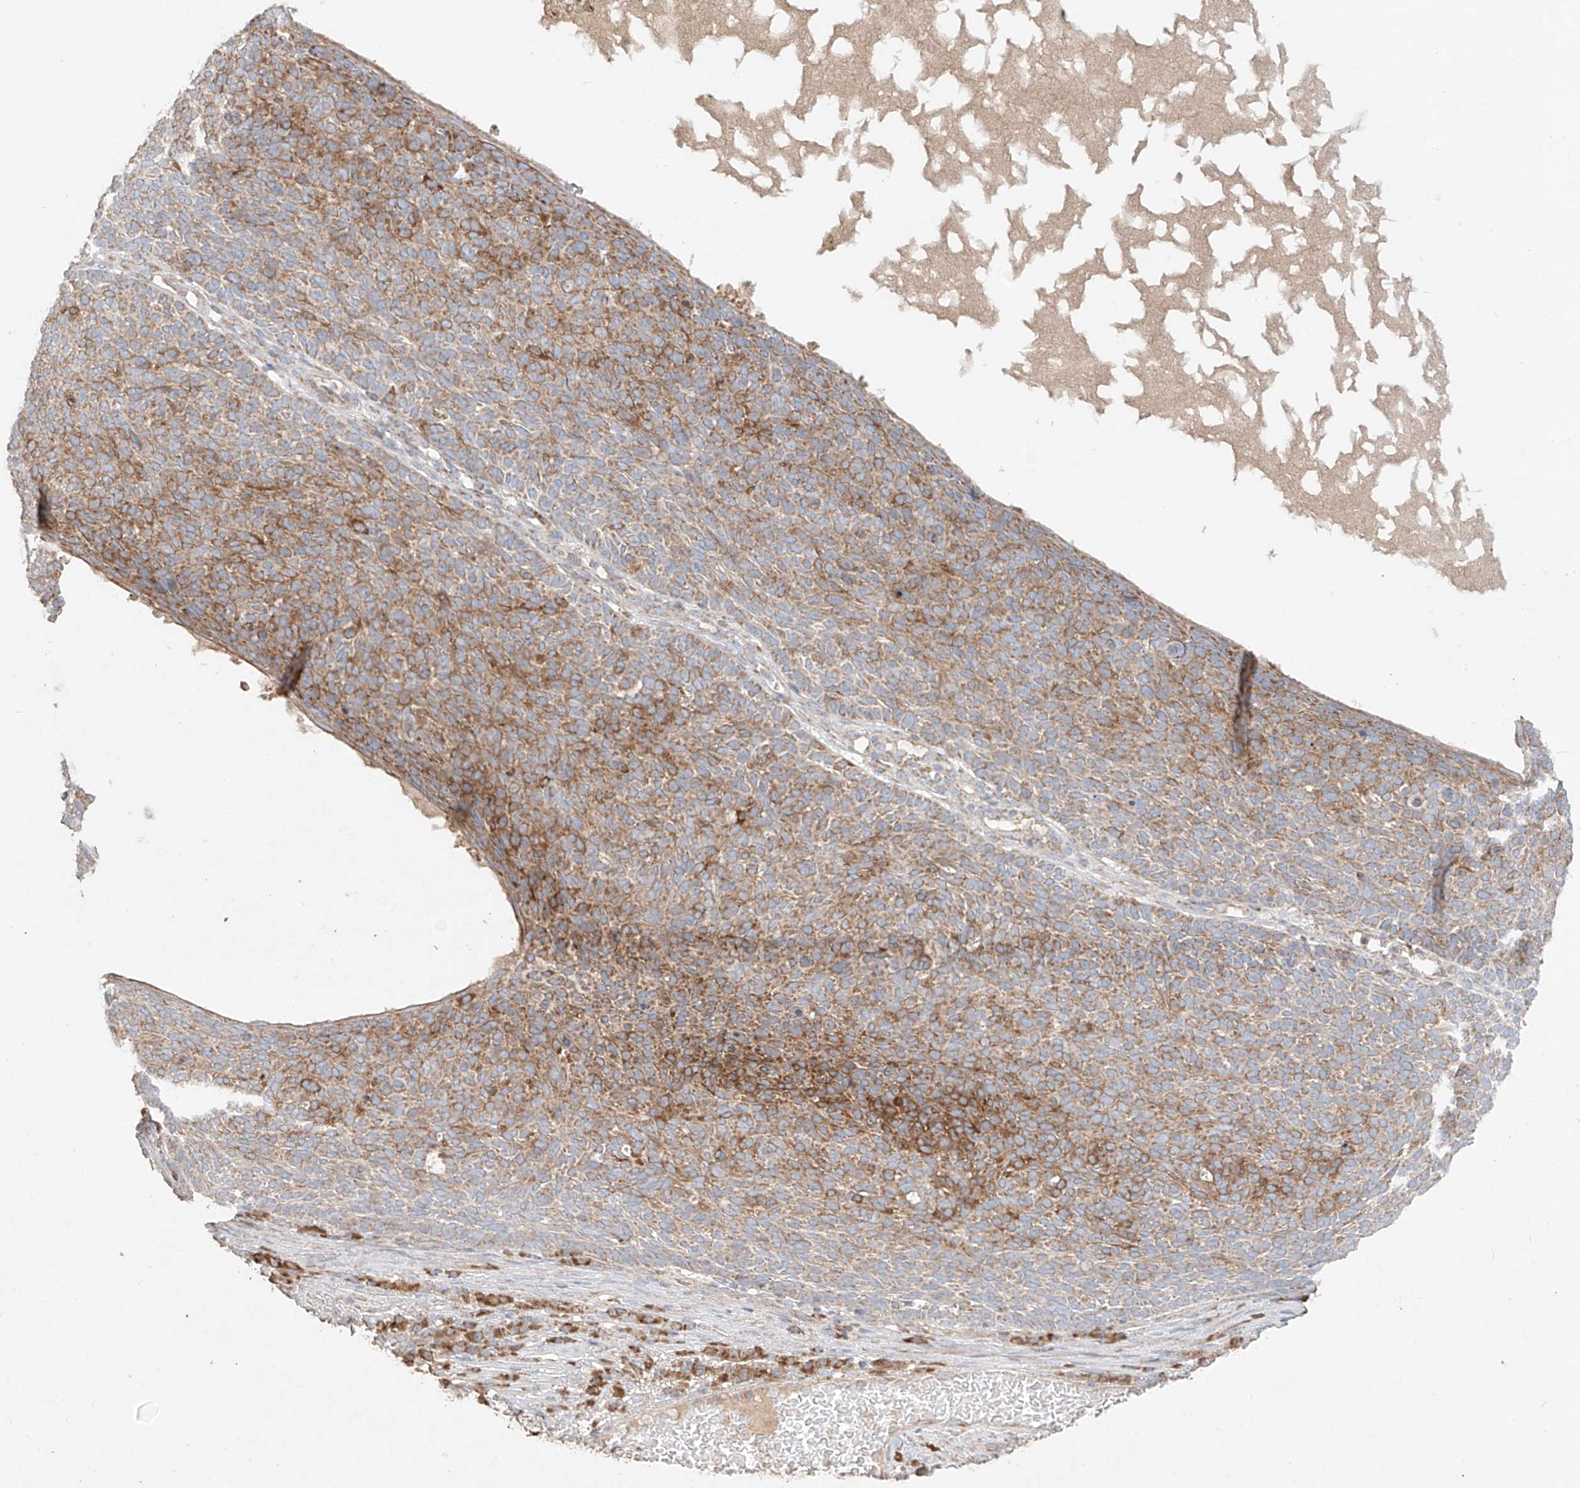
{"staining": {"intensity": "moderate", "quantity": ">75%", "location": "cytoplasmic/membranous"}, "tissue": "skin cancer", "cell_type": "Tumor cells", "image_type": "cancer", "snomed": [{"axis": "morphology", "description": "Squamous cell carcinoma, NOS"}, {"axis": "topography", "description": "Skin"}], "caption": "This is a photomicrograph of immunohistochemistry (IHC) staining of skin cancer, which shows moderate expression in the cytoplasmic/membranous of tumor cells.", "gene": "COLGALT2", "patient": {"sex": "female", "age": 90}}